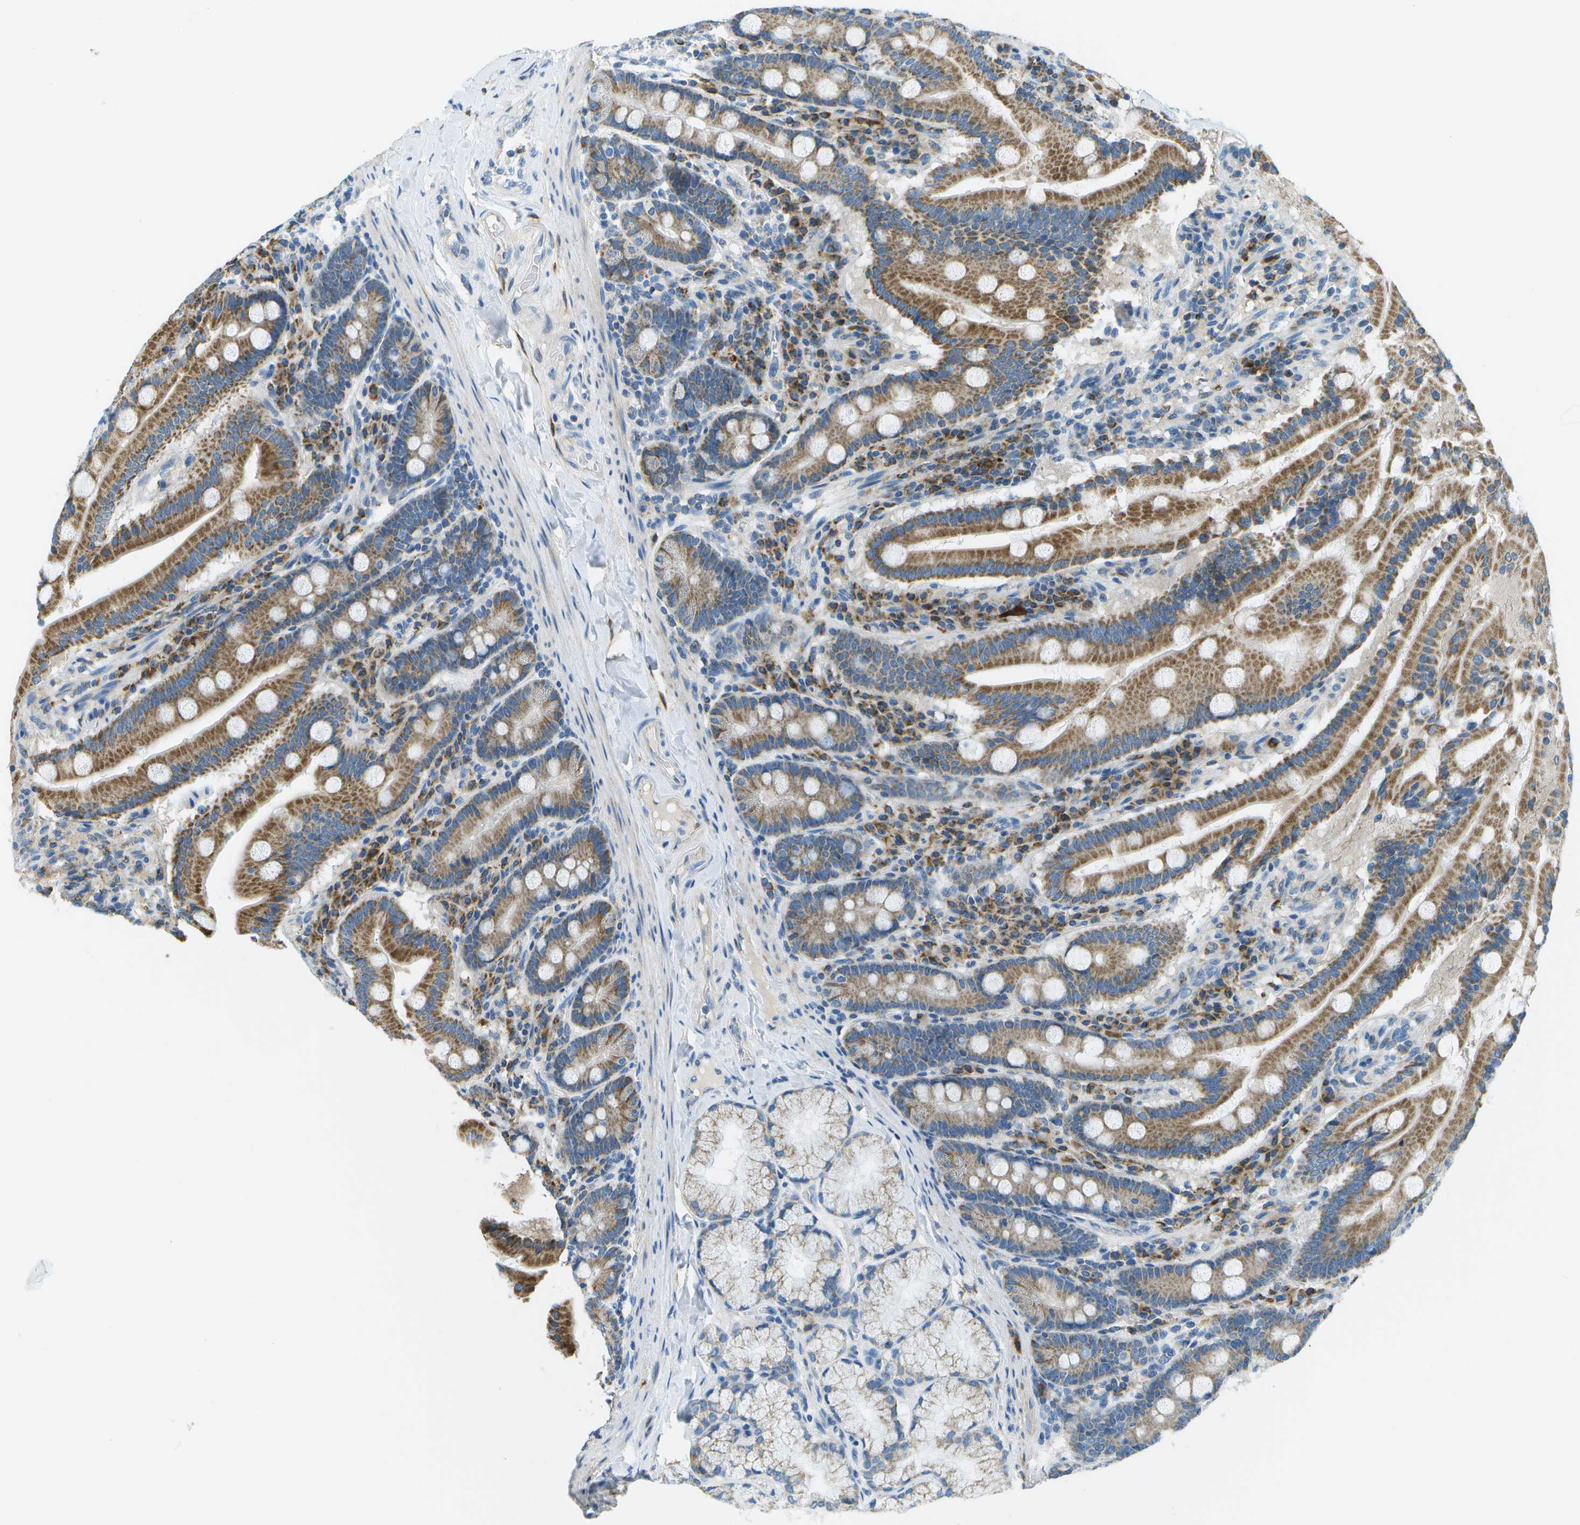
{"staining": {"intensity": "strong", "quantity": ">75%", "location": "cytoplasmic/membranous"}, "tissue": "duodenum", "cell_type": "Glandular cells", "image_type": "normal", "snomed": [{"axis": "morphology", "description": "Normal tissue, NOS"}, {"axis": "topography", "description": "Duodenum"}], "caption": "A high-resolution histopathology image shows immunohistochemistry (IHC) staining of unremarkable duodenum, which displays strong cytoplasmic/membranous expression in about >75% of glandular cells.", "gene": "PTGIS", "patient": {"sex": "male", "age": 50}}